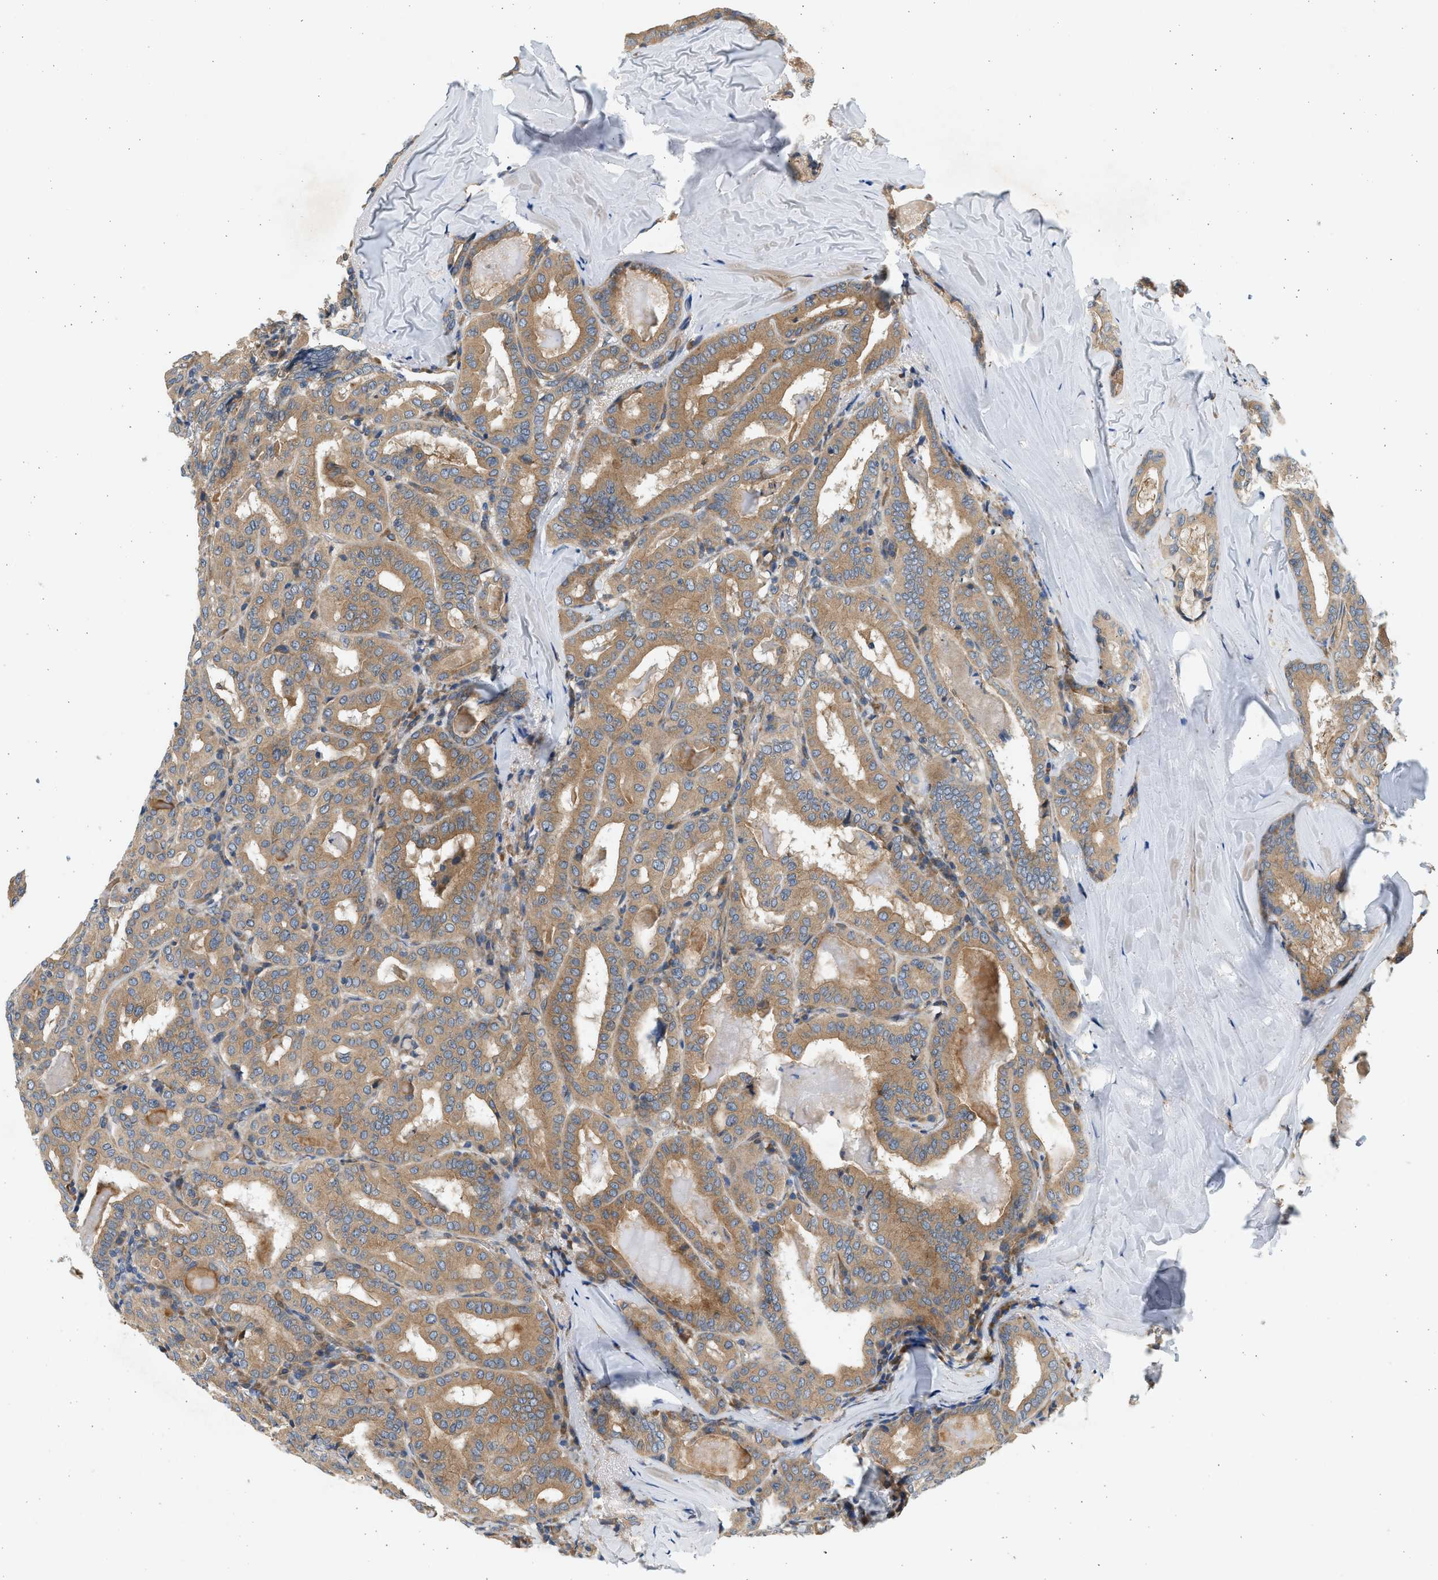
{"staining": {"intensity": "moderate", "quantity": ">75%", "location": "cytoplasmic/membranous"}, "tissue": "thyroid cancer", "cell_type": "Tumor cells", "image_type": "cancer", "snomed": [{"axis": "morphology", "description": "Papillary adenocarcinoma, NOS"}, {"axis": "topography", "description": "Thyroid gland"}], "caption": "Human thyroid papillary adenocarcinoma stained with a protein marker shows moderate staining in tumor cells.", "gene": "KDELR2", "patient": {"sex": "female", "age": 42}}